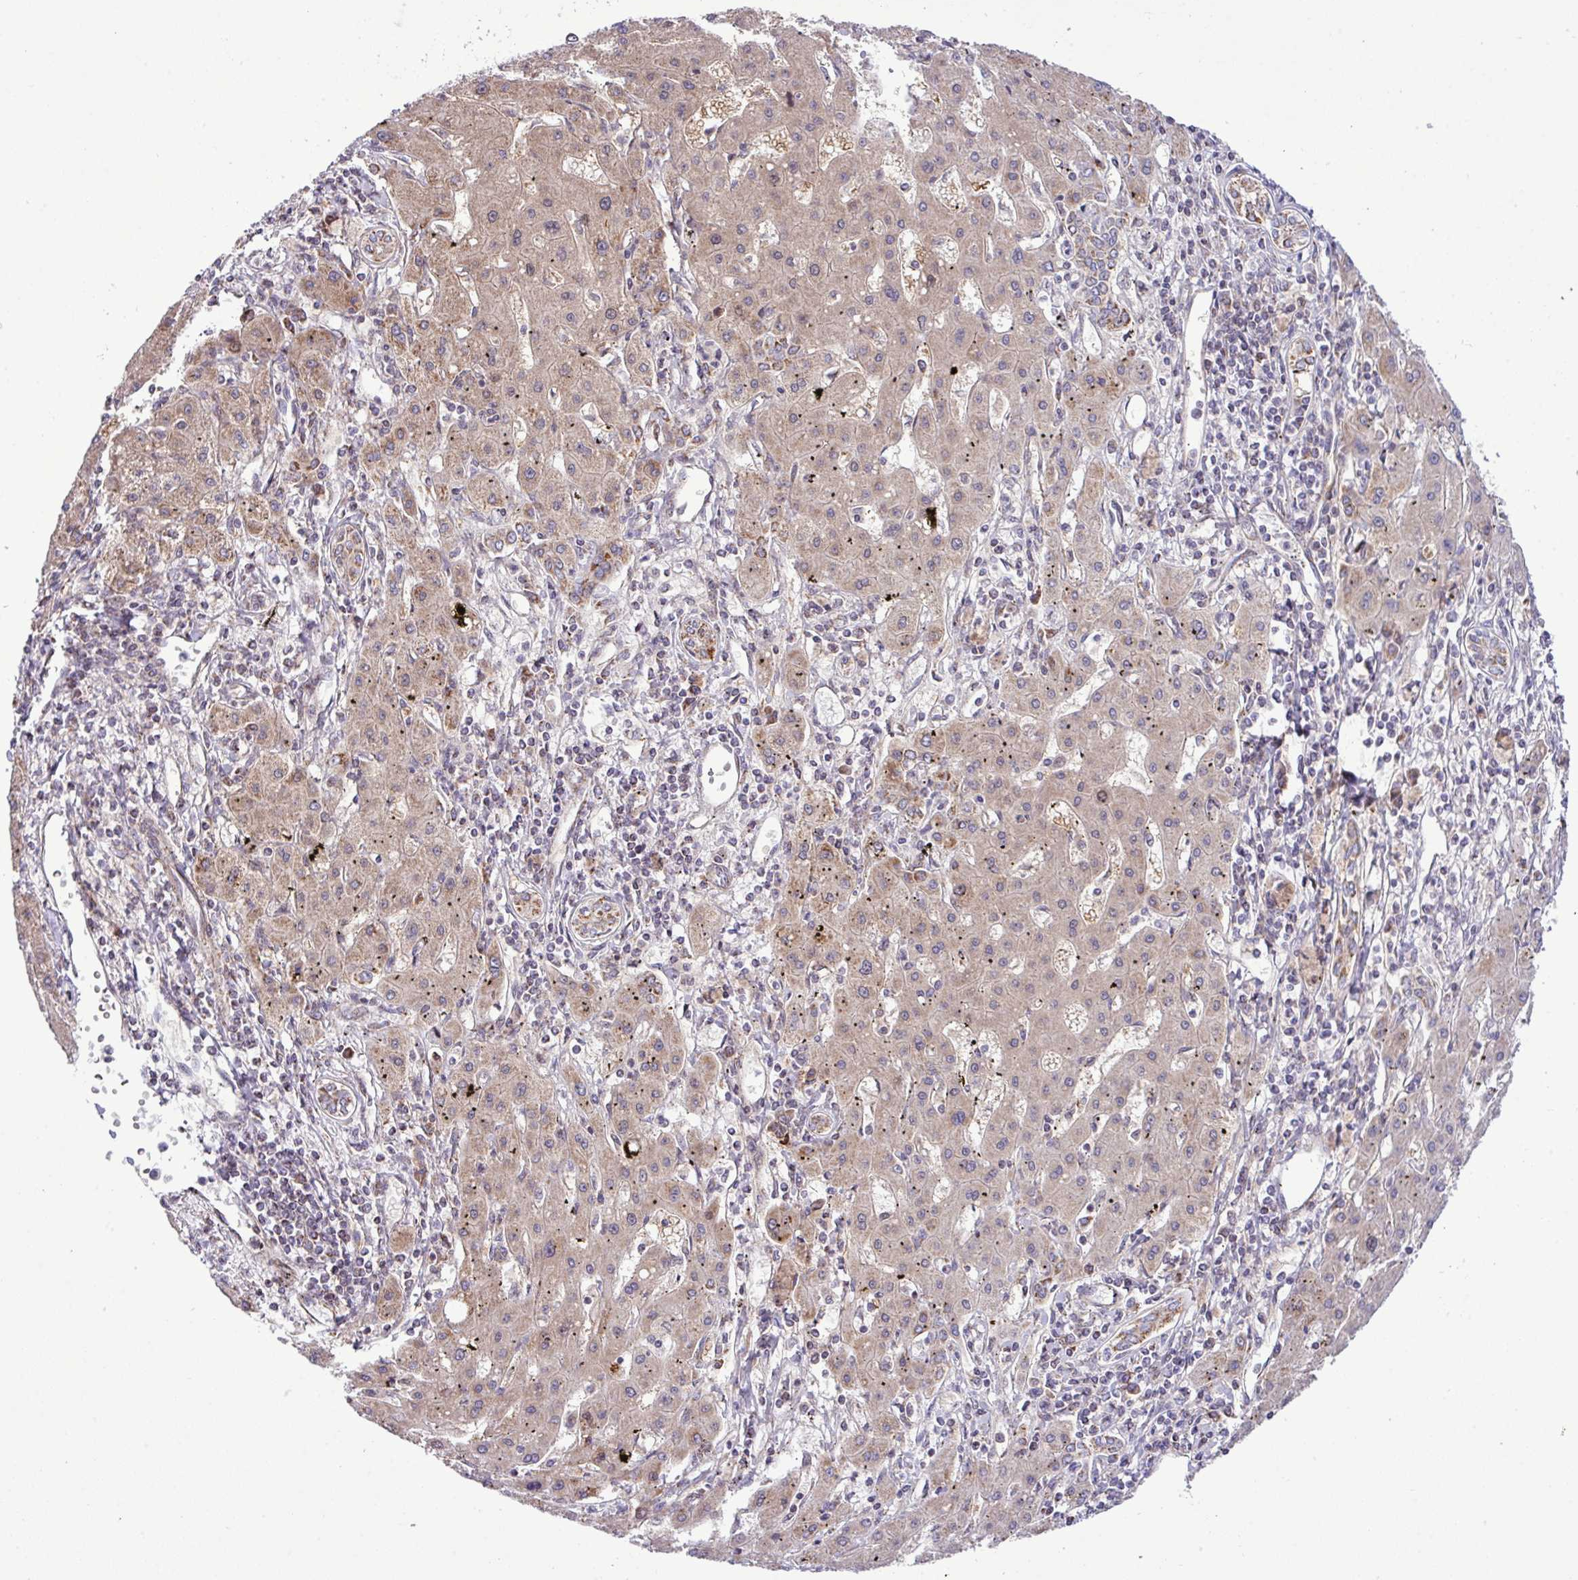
{"staining": {"intensity": "weak", "quantity": "25%-75%", "location": "cytoplasmic/membranous"}, "tissue": "liver cancer", "cell_type": "Tumor cells", "image_type": "cancer", "snomed": [{"axis": "morphology", "description": "Carcinoma, Hepatocellular, NOS"}, {"axis": "topography", "description": "Liver"}], "caption": "Protein analysis of hepatocellular carcinoma (liver) tissue shows weak cytoplasmic/membranous positivity in about 25%-75% of tumor cells.", "gene": "B3GNT9", "patient": {"sex": "male", "age": 72}}